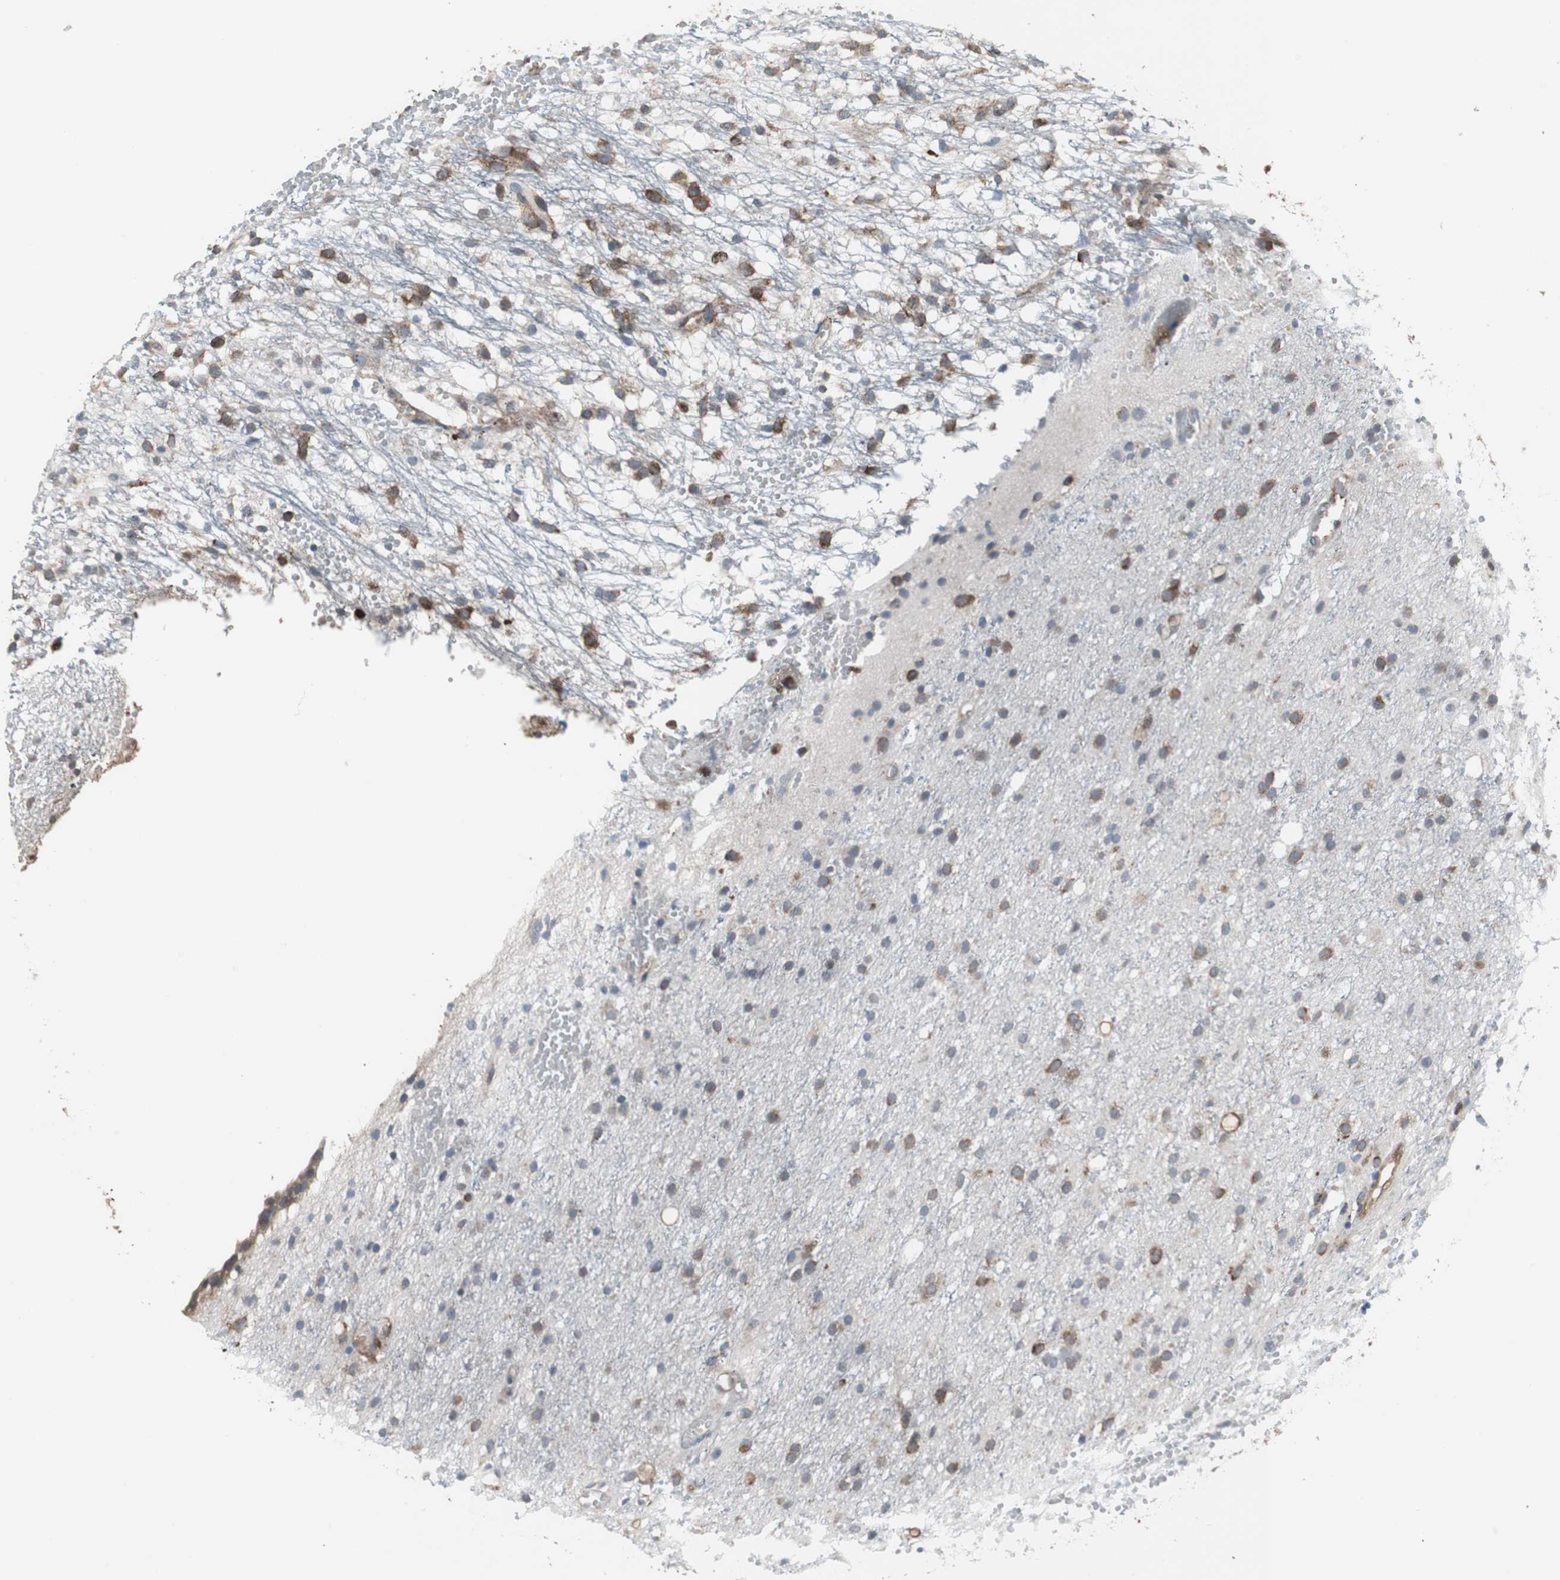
{"staining": {"intensity": "moderate", "quantity": ">75%", "location": "cytoplasmic/membranous"}, "tissue": "glioma", "cell_type": "Tumor cells", "image_type": "cancer", "snomed": [{"axis": "morphology", "description": "Glioma, malignant, High grade"}, {"axis": "topography", "description": "Brain"}], "caption": "High-grade glioma (malignant) stained with a protein marker exhibits moderate staining in tumor cells.", "gene": "CALU", "patient": {"sex": "female", "age": 59}}